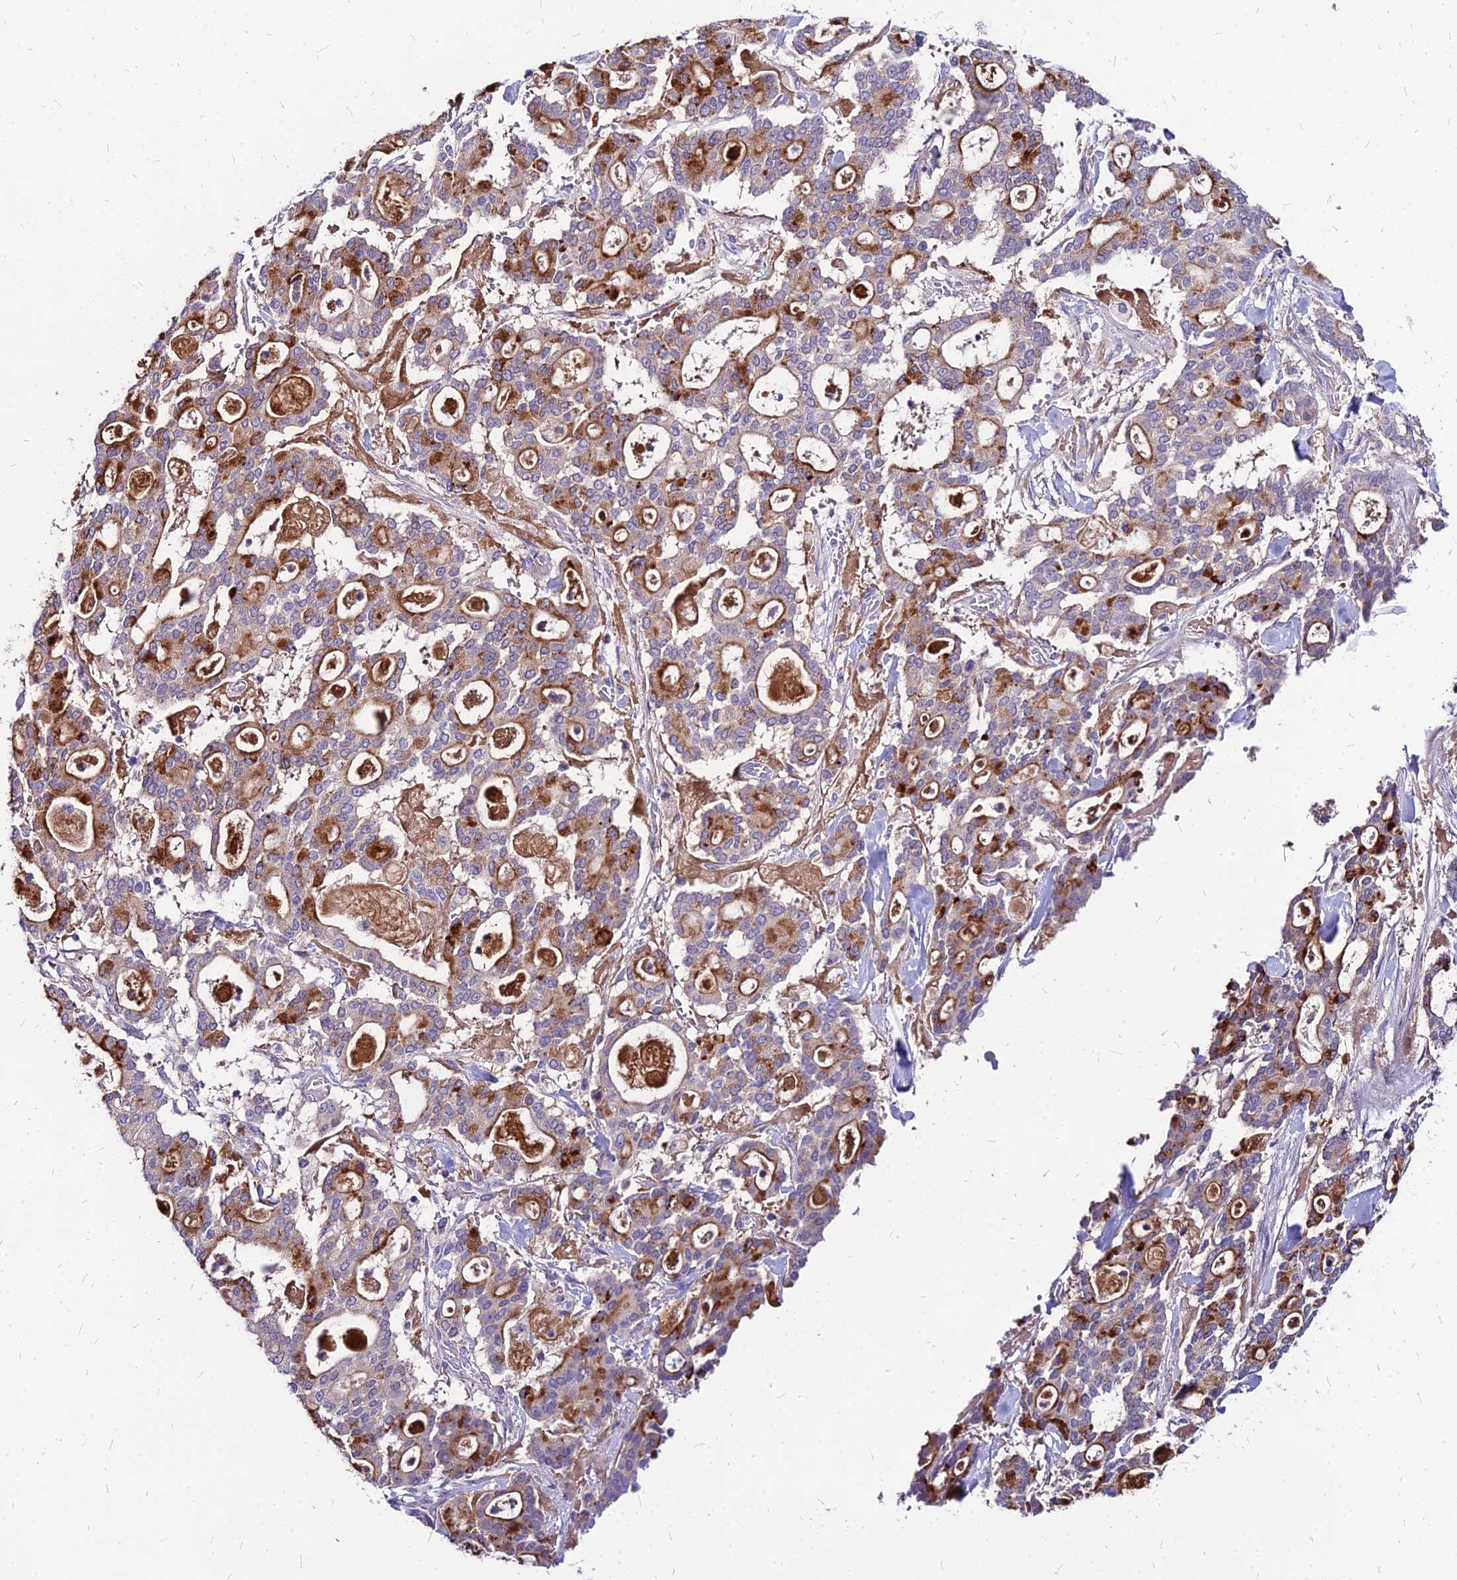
{"staining": {"intensity": "strong", "quantity": "25%-75%", "location": "cytoplasmic/membranous"}, "tissue": "pancreatic cancer", "cell_type": "Tumor cells", "image_type": "cancer", "snomed": [{"axis": "morphology", "description": "Adenocarcinoma, NOS"}, {"axis": "topography", "description": "Pancreas"}], "caption": "Immunohistochemistry (IHC) staining of pancreatic cancer (adenocarcinoma), which displays high levels of strong cytoplasmic/membranous positivity in approximately 25%-75% of tumor cells indicating strong cytoplasmic/membranous protein positivity. The staining was performed using DAB (brown) for protein detection and nuclei were counterstained in hematoxylin (blue).", "gene": "ACSM6", "patient": {"sex": "male", "age": 63}}